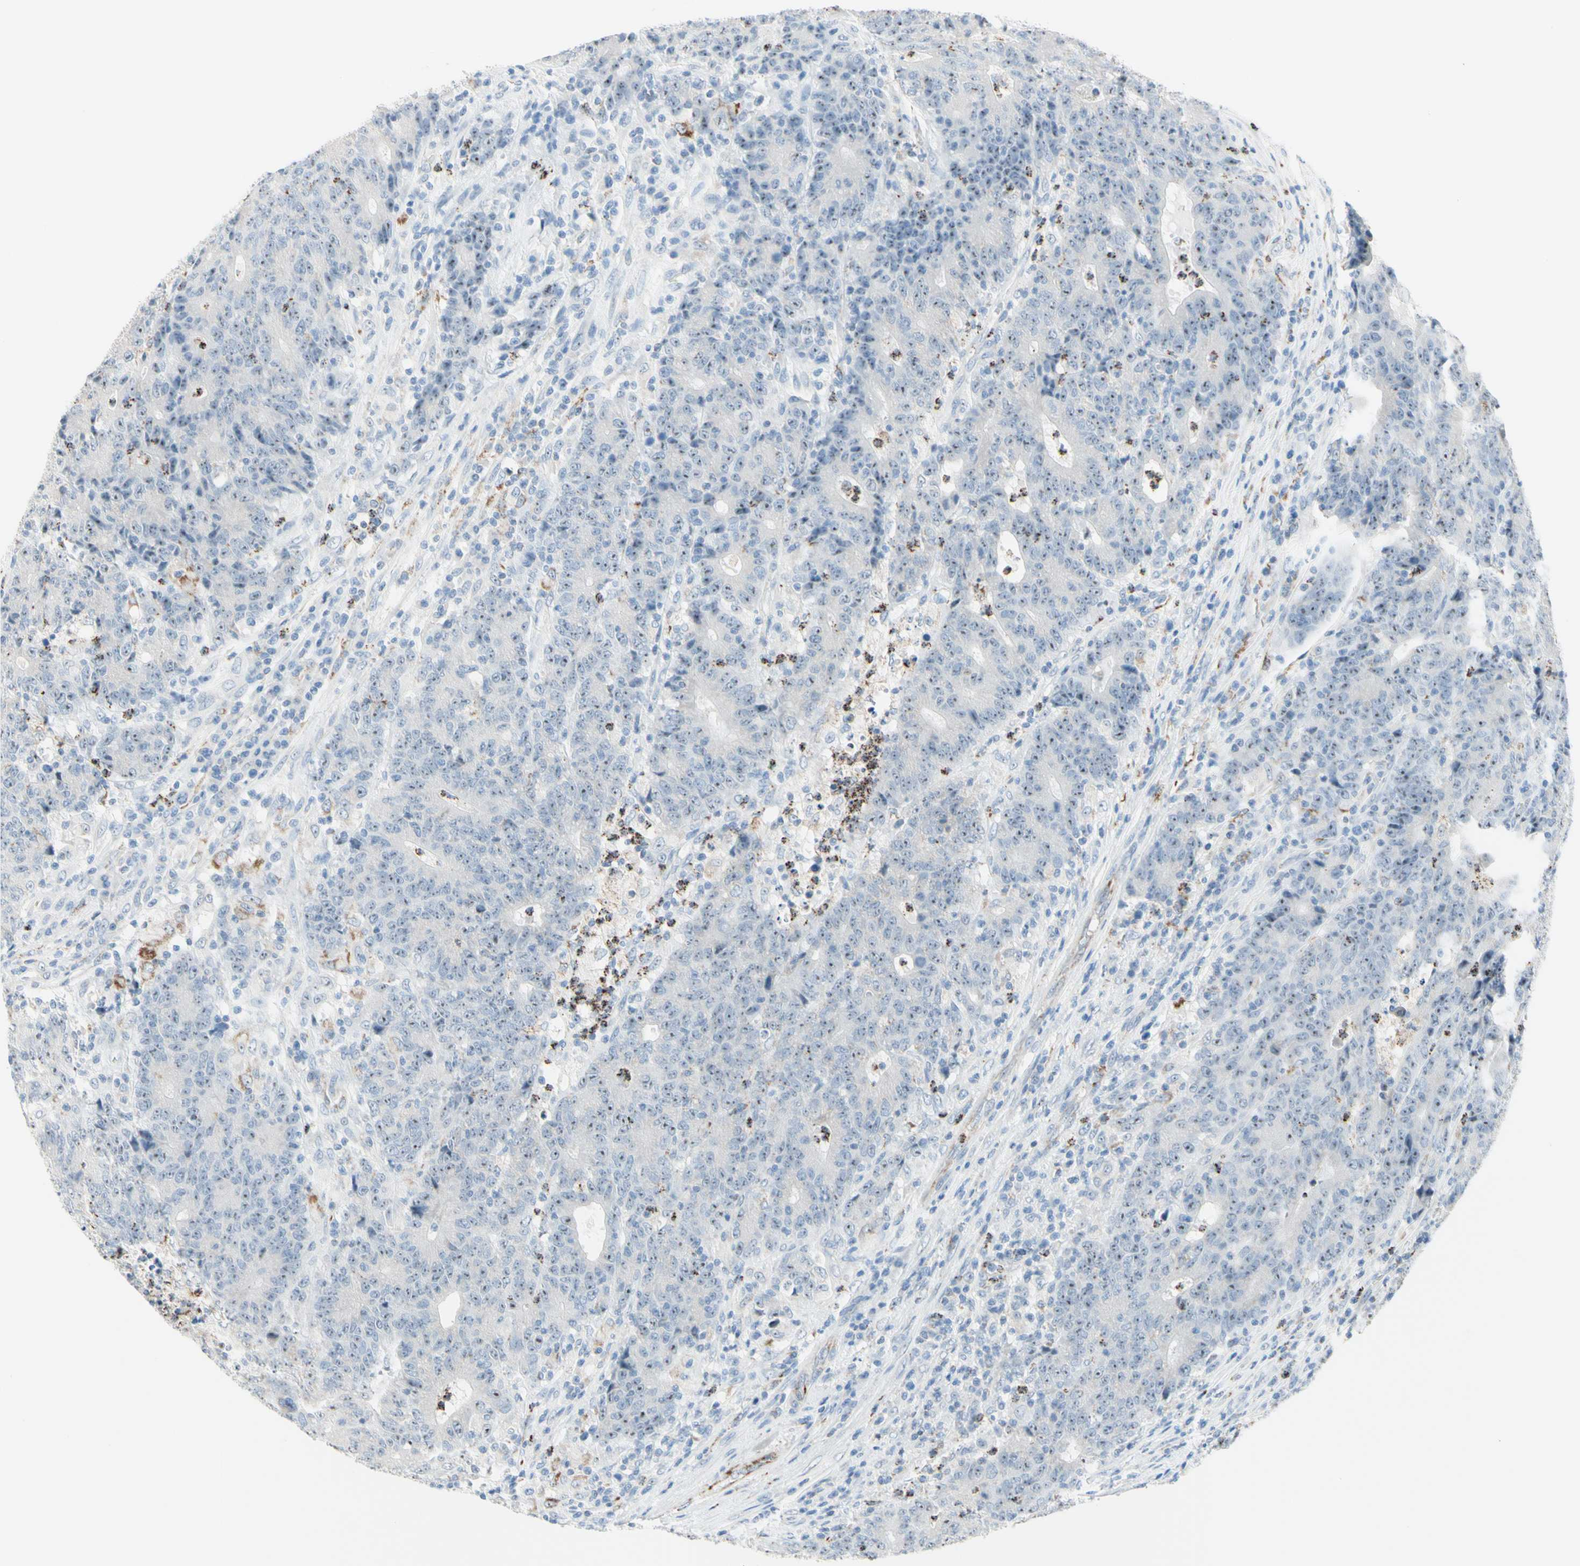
{"staining": {"intensity": "weak", "quantity": "25%-75%", "location": "nuclear"}, "tissue": "colorectal cancer", "cell_type": "Tumor cells", "image_type": "cancer", "snomed": [{"axis": "morphology", "description": "Normal tissue, NOS"}, {"axis": "morphology", "description": "Adenocarcinoma, NOS"}, {"axis": "topography", "description": "Colon"}], "caption": "Colorectal cancer (adenocarcinoma) was stained to show a protein in brown. There is low levels of weak nuclear positivity in about 25%-75% of tumor cells. Nuclei are stained in blue.", "gene": "CYSLTR1", "patient": {"sex": "female", "age": 75}}